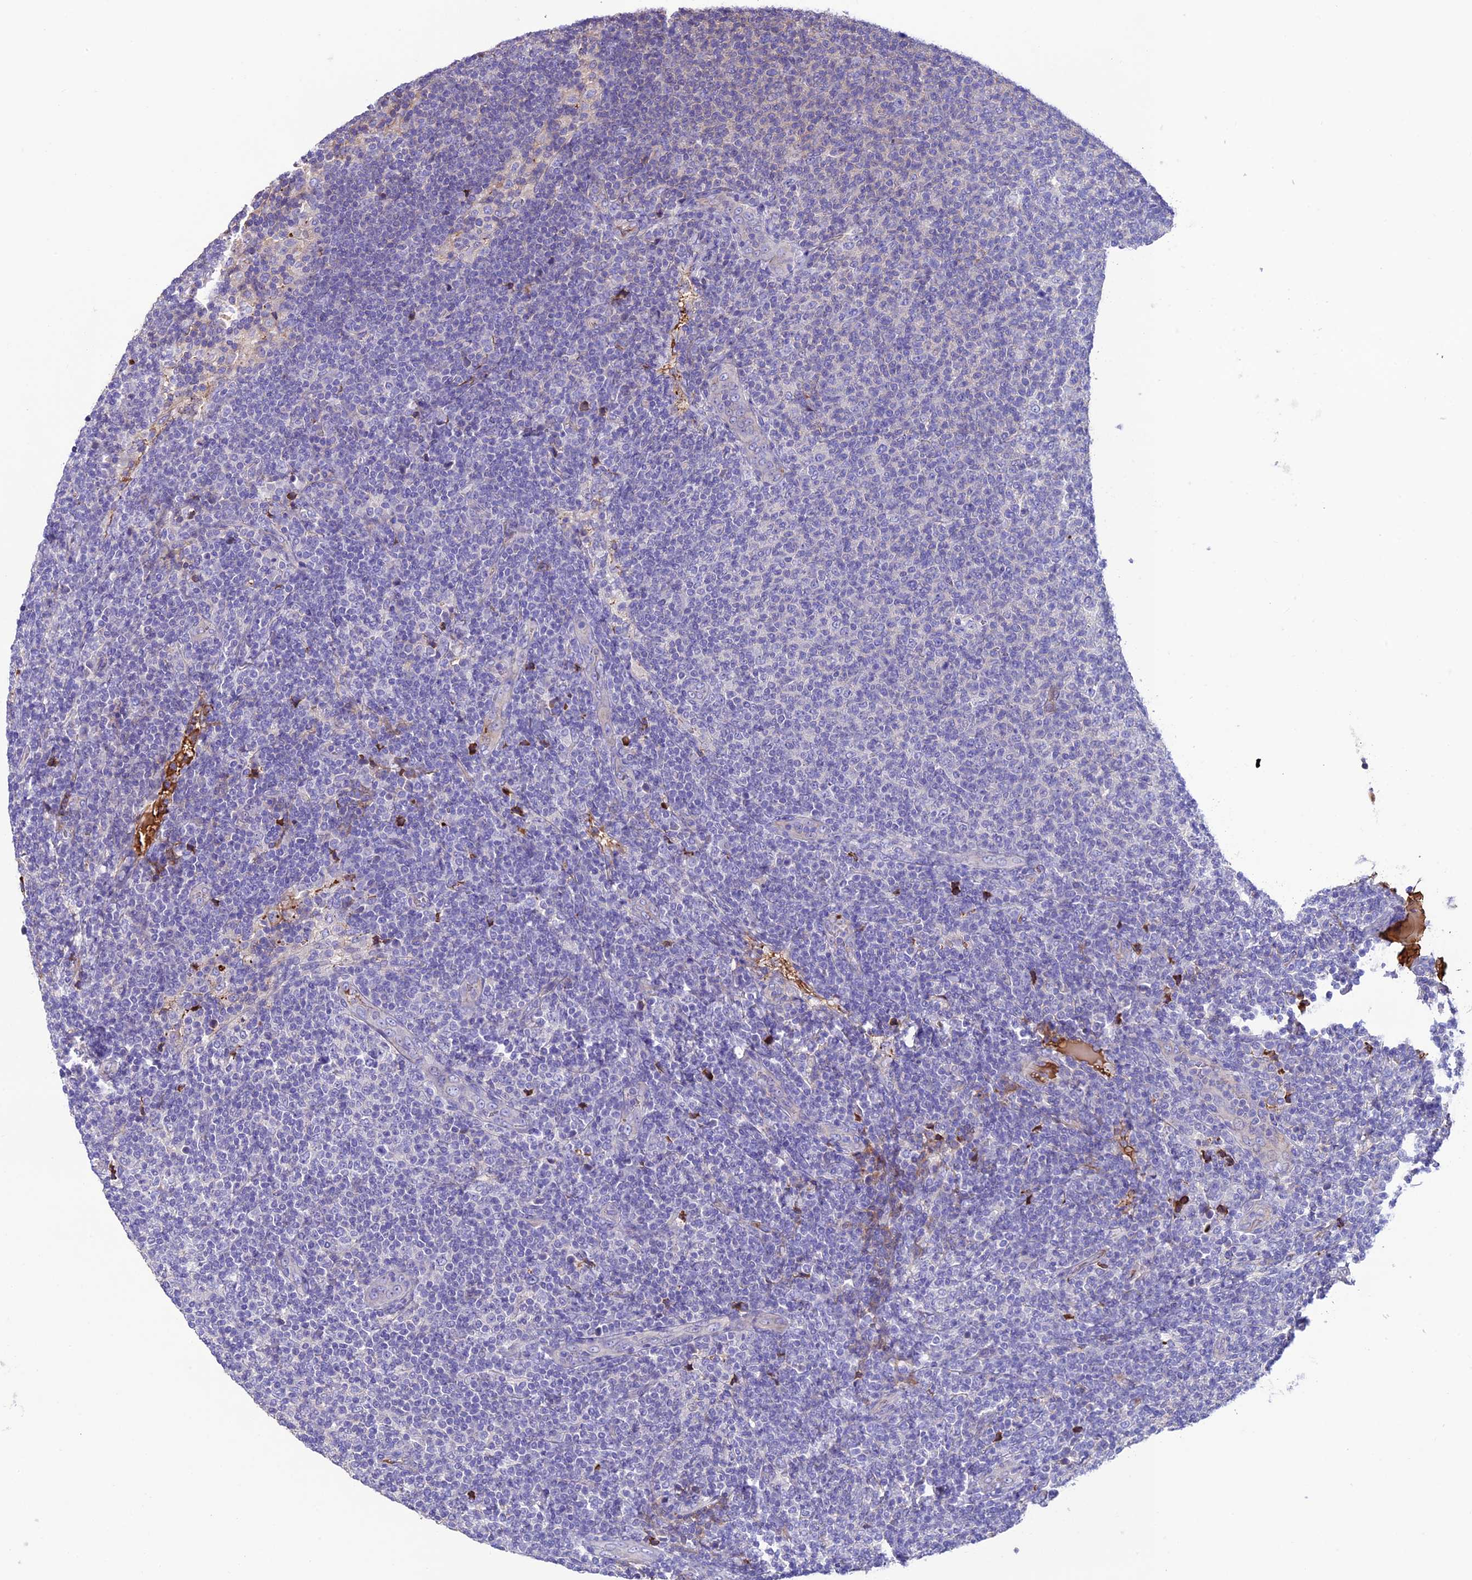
{"staining": {"intensity": "negative", "quantity": "none", "location": "none"}, "tissue": "lymphoma", "cell_type": "Tumor cells", "image_type": "cancer", "snomed": [{"axis": "morphology", "description": "Malignant lymphoma, non-Hodgkin's type, Low grade"}, {"axis": "topography", "description": "Lymph node"}], "caption": "Immunohistochemistry histopathology image of neoplastic tissue: lymphoma stained with DAB (3,3'-diaminobenzidine) demonstrates no significant protein positivity in tumor cells. (DAB (3,3'-diaminobenzidine) immunohistochemistry (IHC), high magnification).", "gene": "TCP11L2", "patient": {"sex": "male", "age": 66}}